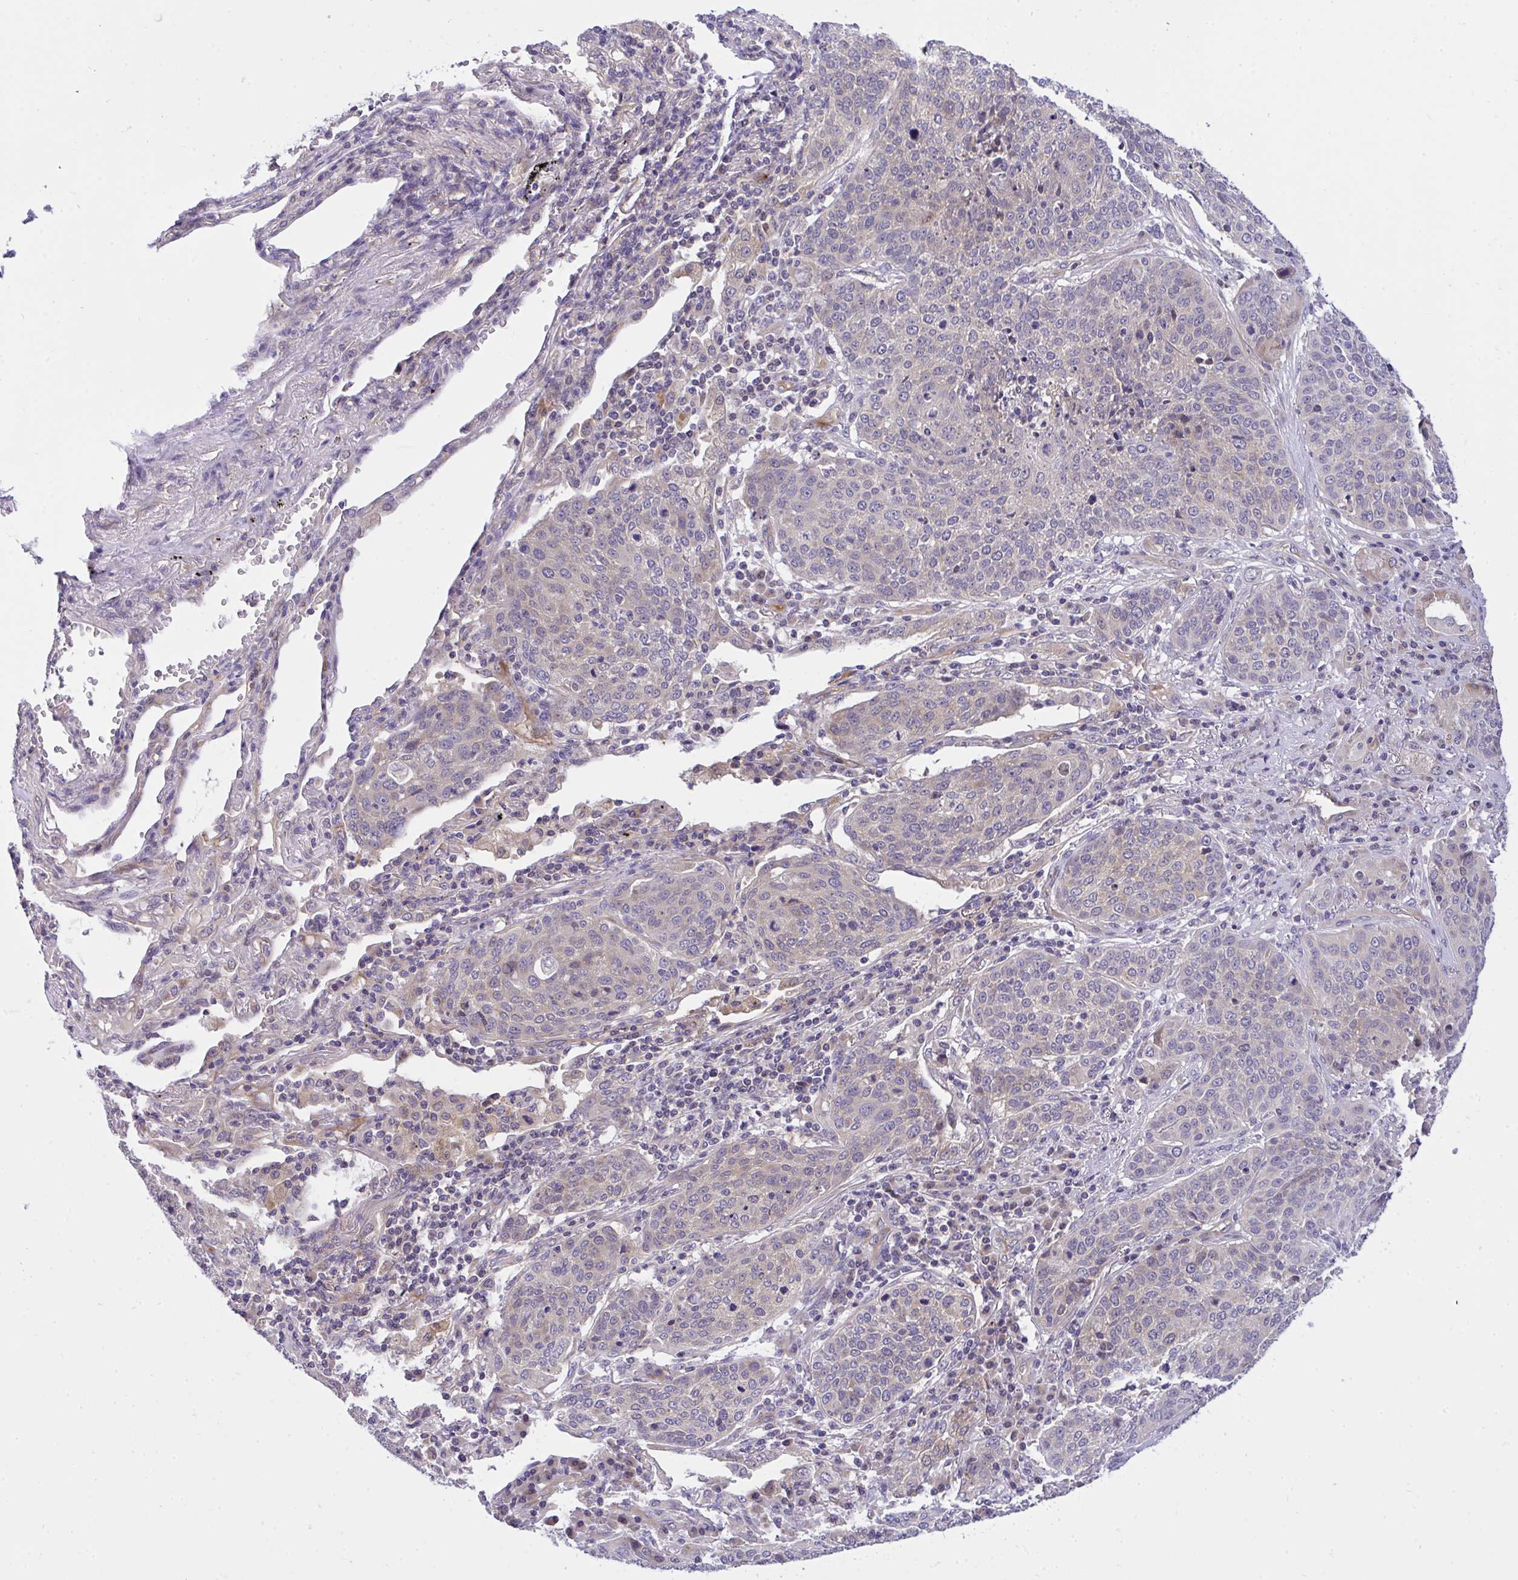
{"staining": {"intensity": "weak", "quantity": "<25%", "location": "cytoplasmic/membranous"}, "tissue": "lung cancer", "cell_type": "Tumor cells", "image_type": "cancer", "snomed": [{"axis": "morphology", "description": "Squamous cell carcinoma, NOS"}, {"axis": "topography", "description": "Lung"}], "caption": "Protein analysis of lung squamous cell carcinoma shows no significant staining in tumor cells.", "gene": "C19orf54", "patient": {"sex": "male", "age": 63}}